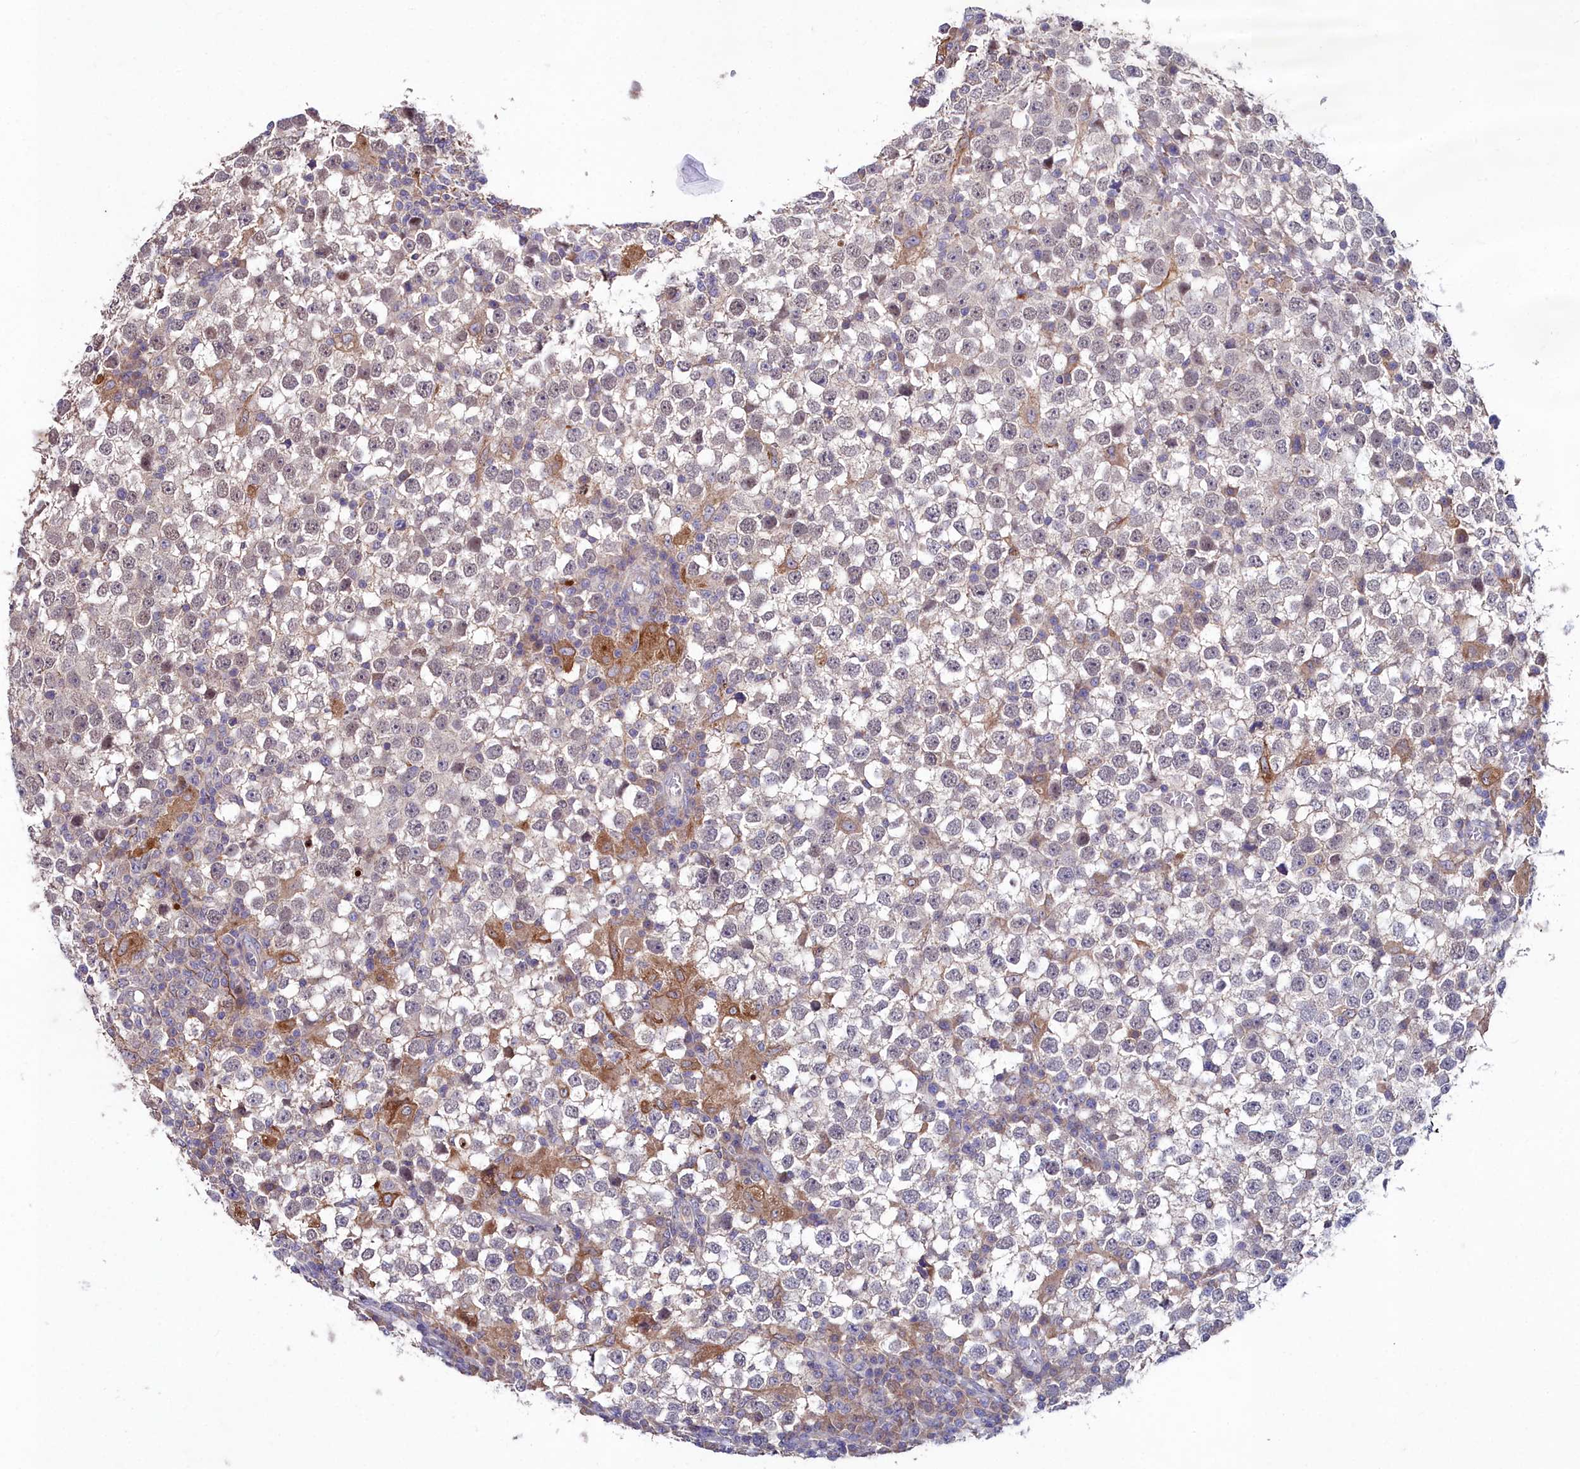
{"staining": {"intensity": "negative", "quantity": "none", "location": "none"}, "tissue": "testis cancer", "cell_type": "Tumor cells", "image_type": "cancer", "snomed": [{"axis": "morphology", "description": "Seminoma, NOS"}, {"axis": "topography", "description": "Testis"}], "caption": "Protein analysis of testis cancer shows no significant staining in tumor cells.", "gene": "AMBRA1", "patient": {"sex": "male", "age": 65}}